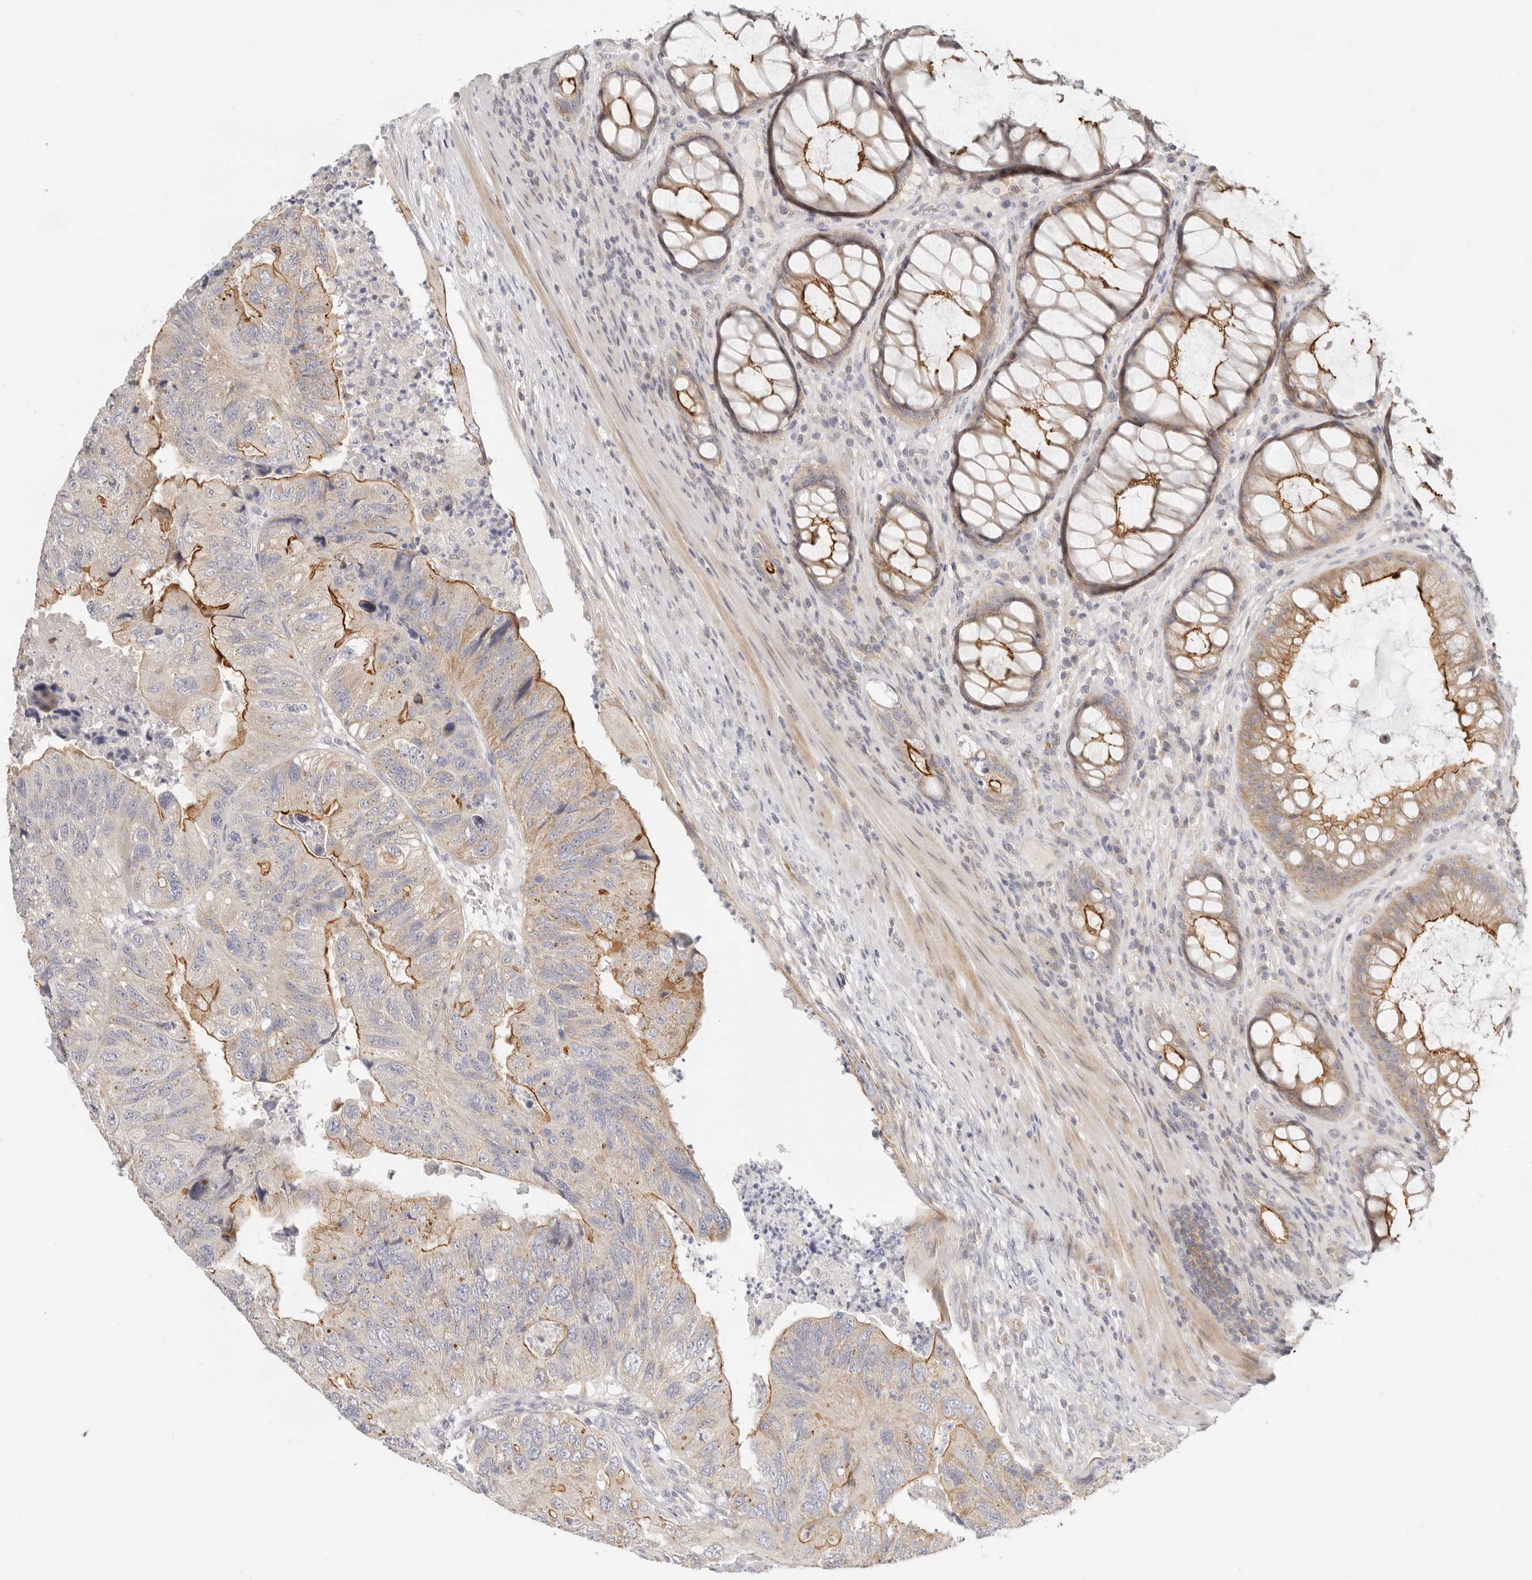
{"staining": {"intensity": "strong", "quantity": "25%-75%", "location": "cytoplasmic/membranous"}, "tissue": "colorectal cancer", "cell_type": "Tumor cells", "image_type": "cancer", "snomed": [{"axis": "morphology", "description": "Adenocarcinoma, NOS"}, {"axis": "topography", "description": "Rectum"}], "caption": "Protein staining shows strong cytoplasmic/membranous positivity in about 25%-75% of tumor cells in colorectal adenocarcinoma.", "gene": "LTB4R2", "patient": {"sex": "male", "age": 63}}